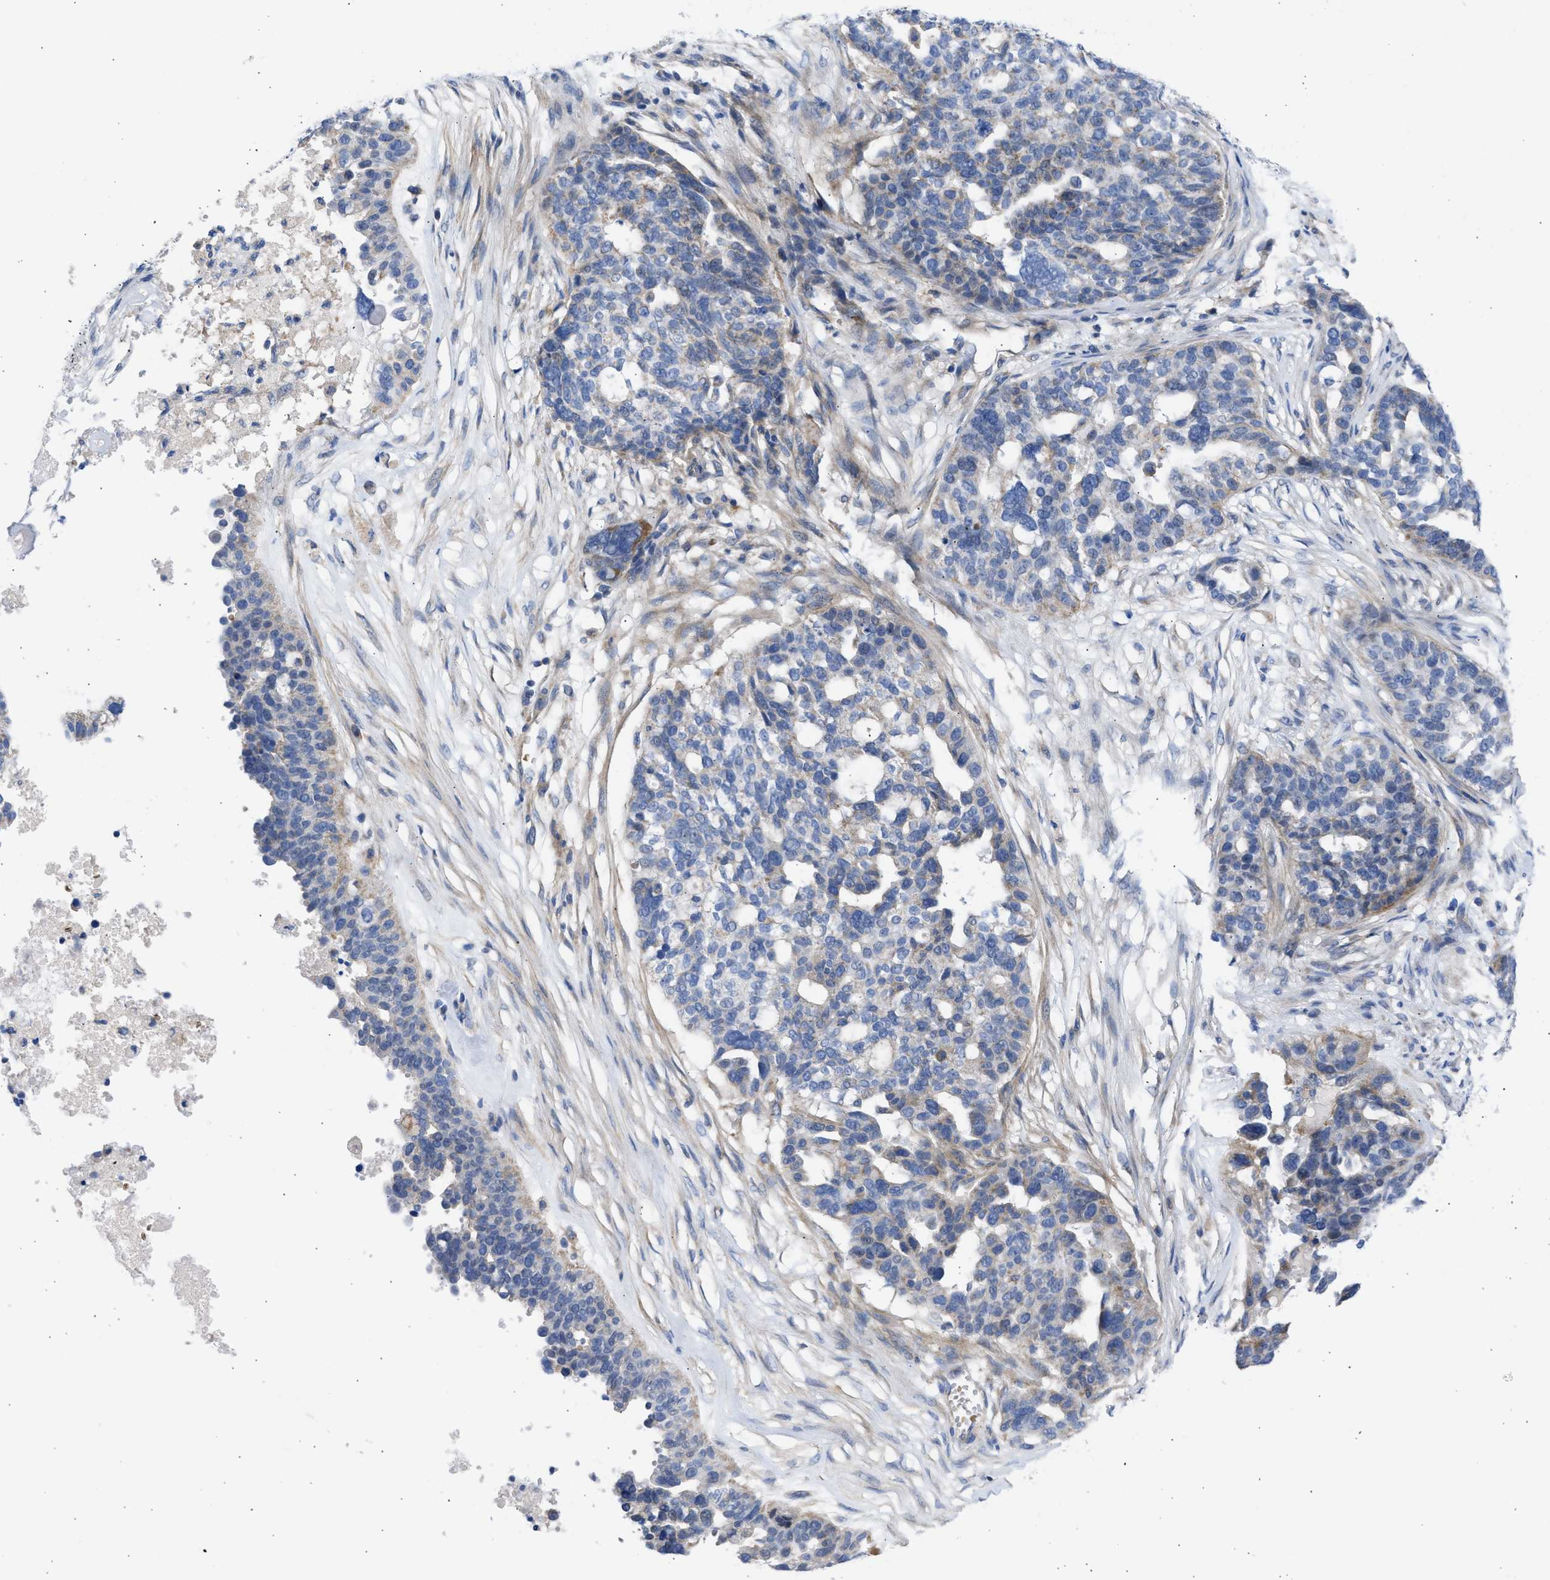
{"staining": {"intensity": "weak", "quantity": "25%-75%", "location": "cytoplasmic/membranous"}, "tissue": "ovarian cancer", "cell_type": "Tumor cells", "image_type": "cancer", "snomed": [{"axis": "morphology", "description": "Cystadenocarcinoma, serous, NOS"}, {"axis": "topography", "description": "Ovary"}], "caption": "High-magnification brightfield microscopy of ovarian serous cystadenocarcinoma stained with DAB (3,3'-diaminobenzidine) (brown) and counterstained with hematoxylin (blue). tumor cells exhibit weak cytoplasmic/membranous positivity is appreciated in approximately25%-75% of cells.", "gene": "BTG3", "patient": {"sex": "female", "age": 59}}